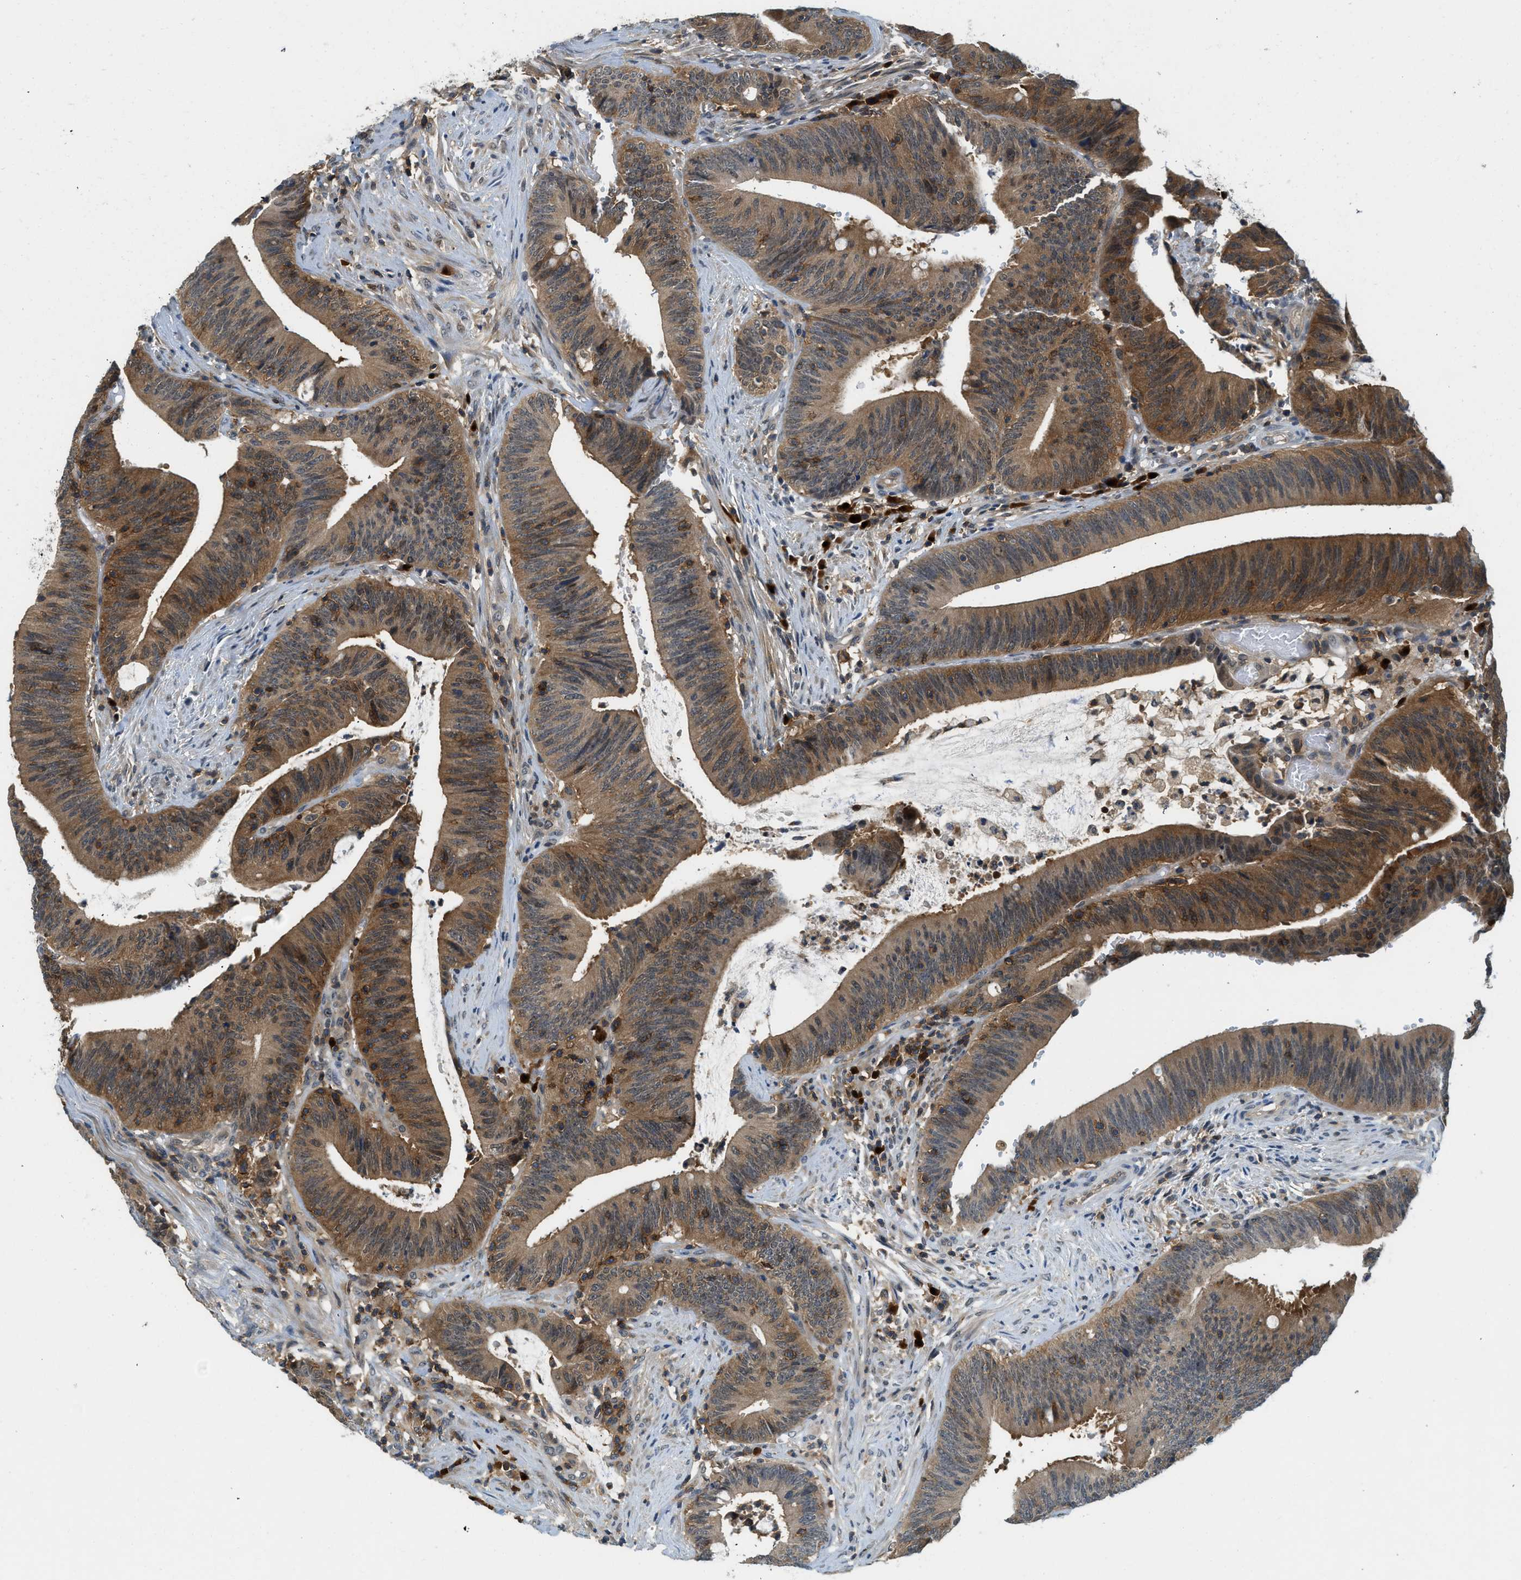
{"staining": {"intensity": "moderate", "quantity": ">75%", "location": "cytoplasmic/membranous,nuclear"}, "tissue": "colorectal cancer", "cell_type": "Tumor cells", "image_type": "cancer", "snomed": [{"axis": "morphology", "description": "Normal tissue, NOS"}, {"axis": "morphology", "description": "Adenocarcinoma, NOS"}, {"axis": "topography", "description": "Rectum"}], "caption": "Moderate cytoplasmic/membranous and nuclear staining is seen in about >75% of tumor cells in colorectal adenocarcinoma. Using DAB (3,3'-diaminobenzidine) (brown) and hematoxylin (blue) stains, captured at high magnification using brightfield microscopy.", "gene": "GMPPB", "patient": {"sex": "female", "age": 66}}